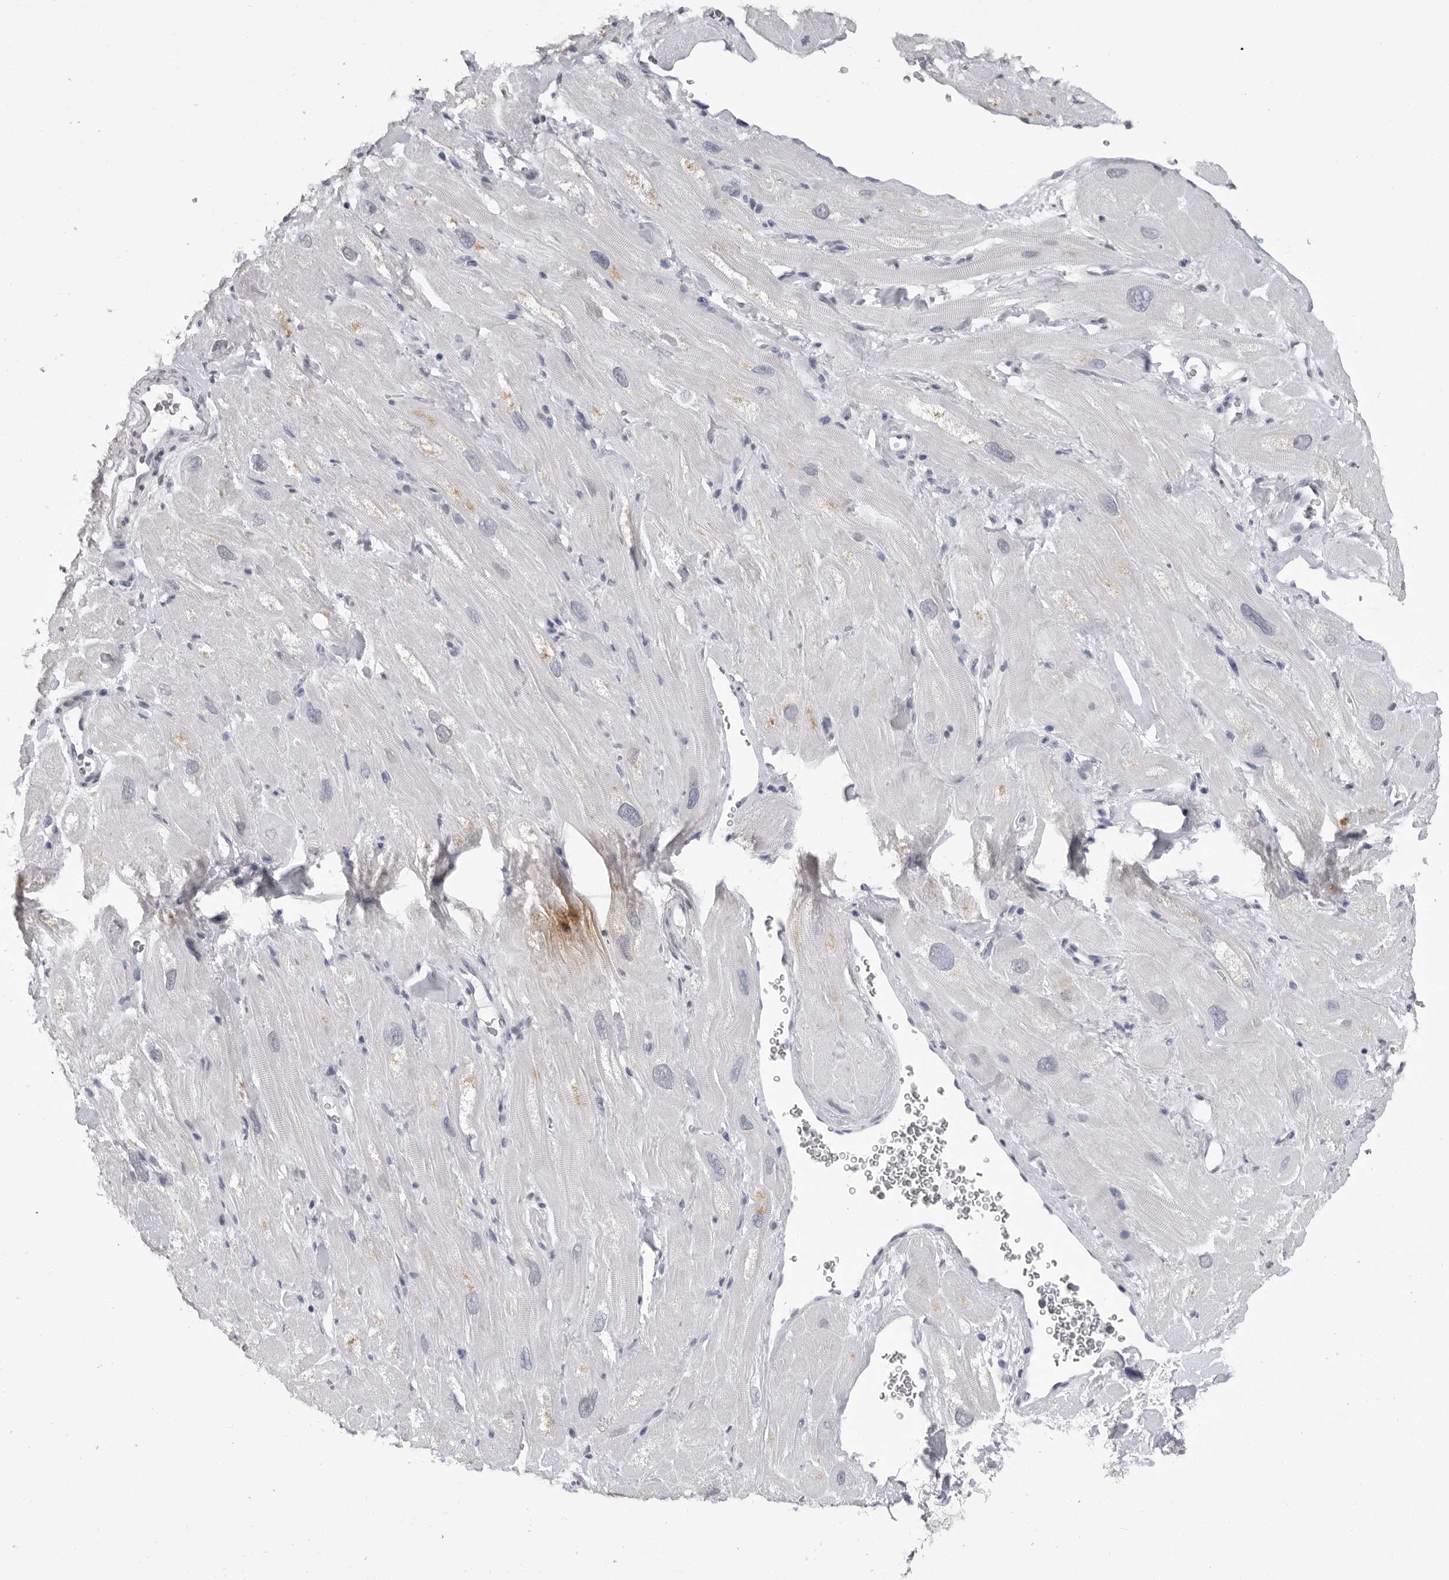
{"staining": {"intensity": "negative", "quantity": "none", "location": "none"}, "tissue": "heart muscle", "cell_type": "Cardiomyocytes", "image_type": "normal", "snomed": [{"axis": "morphology", "description": "Normal tissue, NOS"}, {"axis": "topography", "description": "Heart"}], "caption": "Immunohistochemical staining of unremarkable heart muscle reveals no significant expression in cardiomyocytes.", "gene": "HEPACAM", "patient": {"sex": "male", "age": 49}}